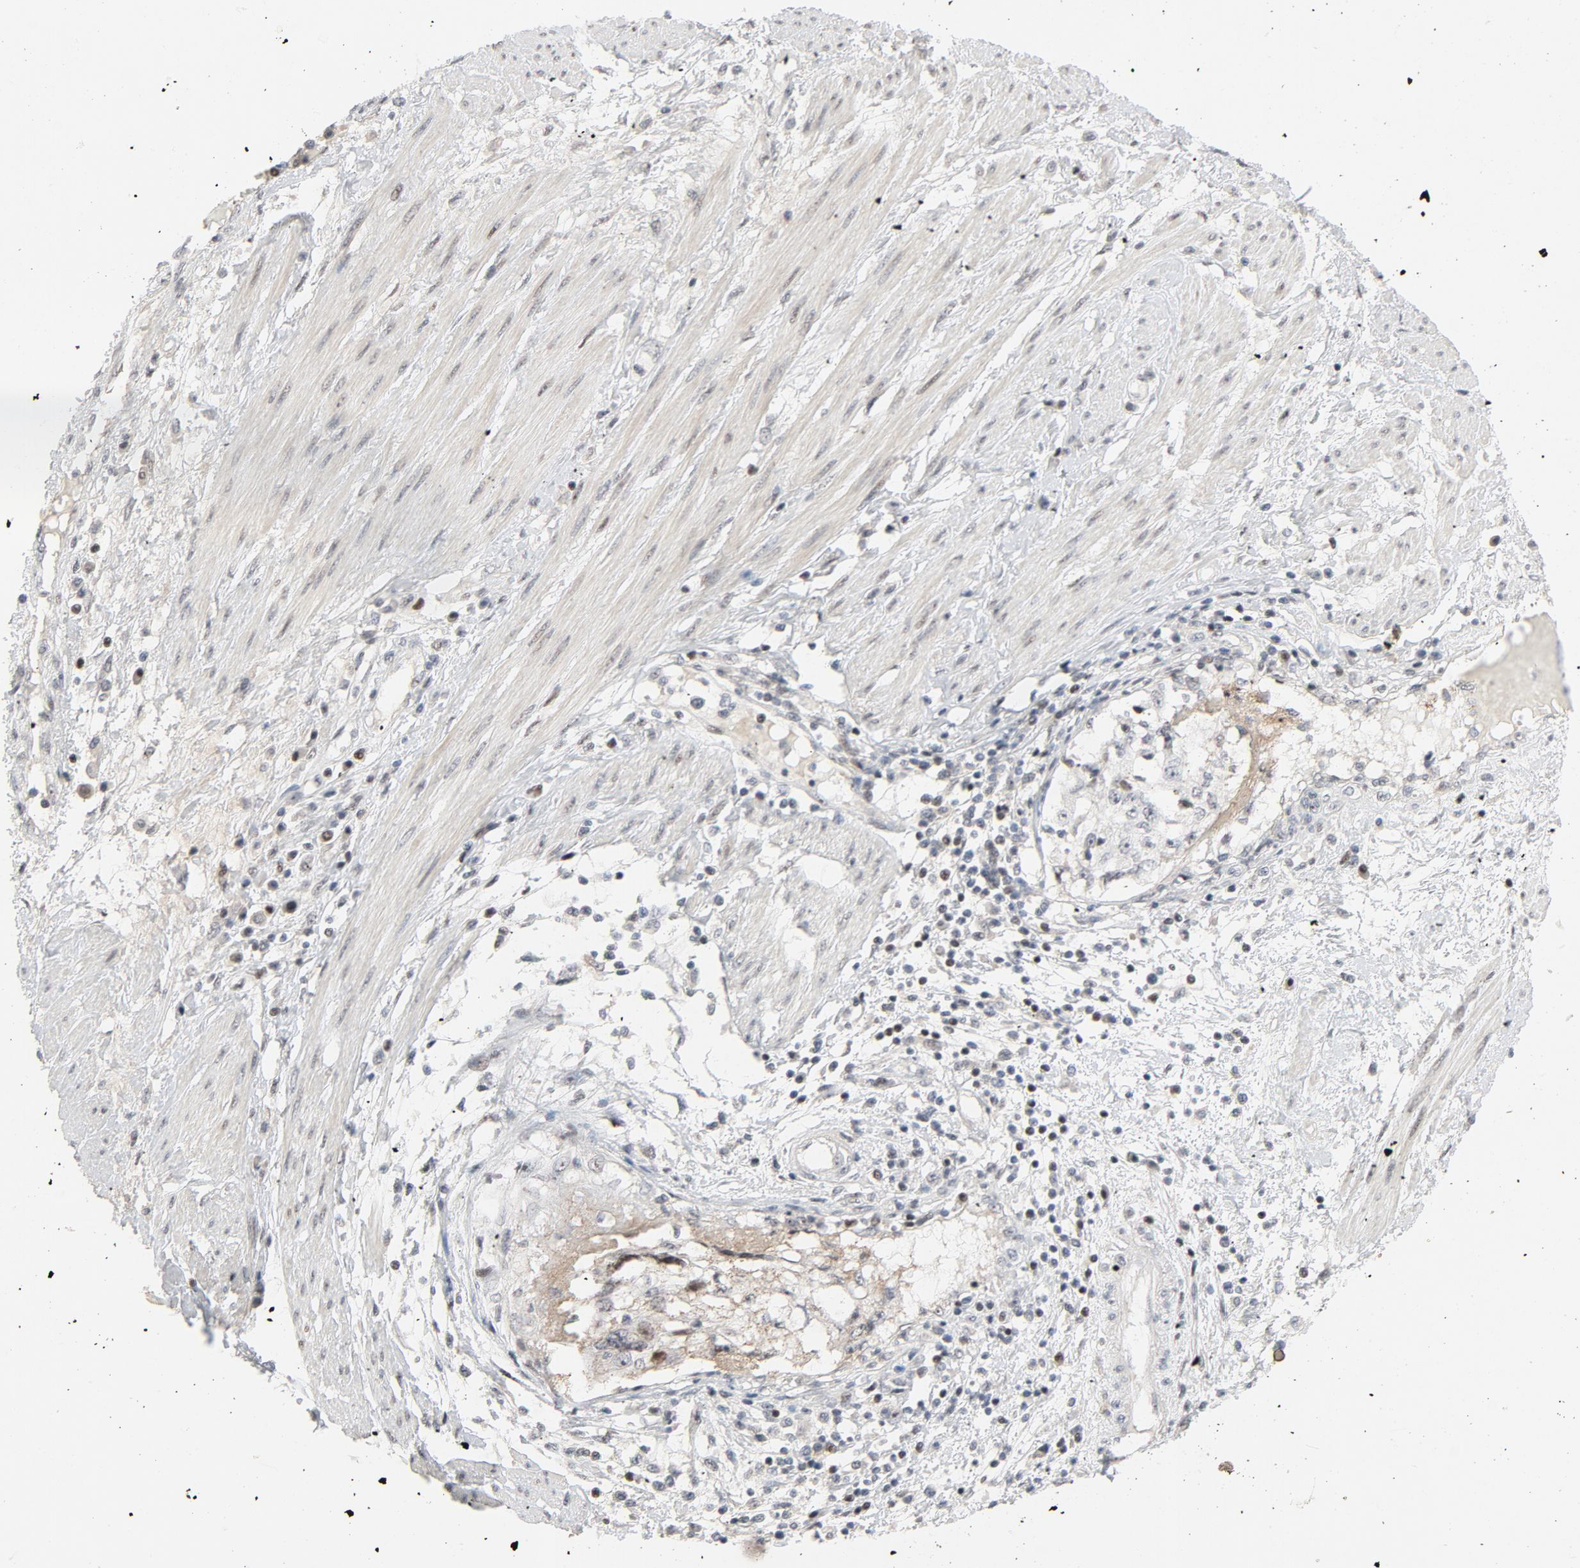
{"staining": {"intensity": "negative", "quantity": "none", "location": "none"}, "tissue": "cervical cancer", "cell_type": "Tumor cells", "image_type": "cancer", "snomed": [{"axis": "morphology", "description": "Squamous cell carcinoma, NOS"}, {"axis": "topography", "description": "Cervix"}], "caption": "Immunohistochemistry micrograph of human cervical cancer (squamous cell carcinoma) stained for a protein (brown), which demonstrates no expression in tumor cells.", "gene": "FSCB", "patient": {"sex": "female", "age": 57}}